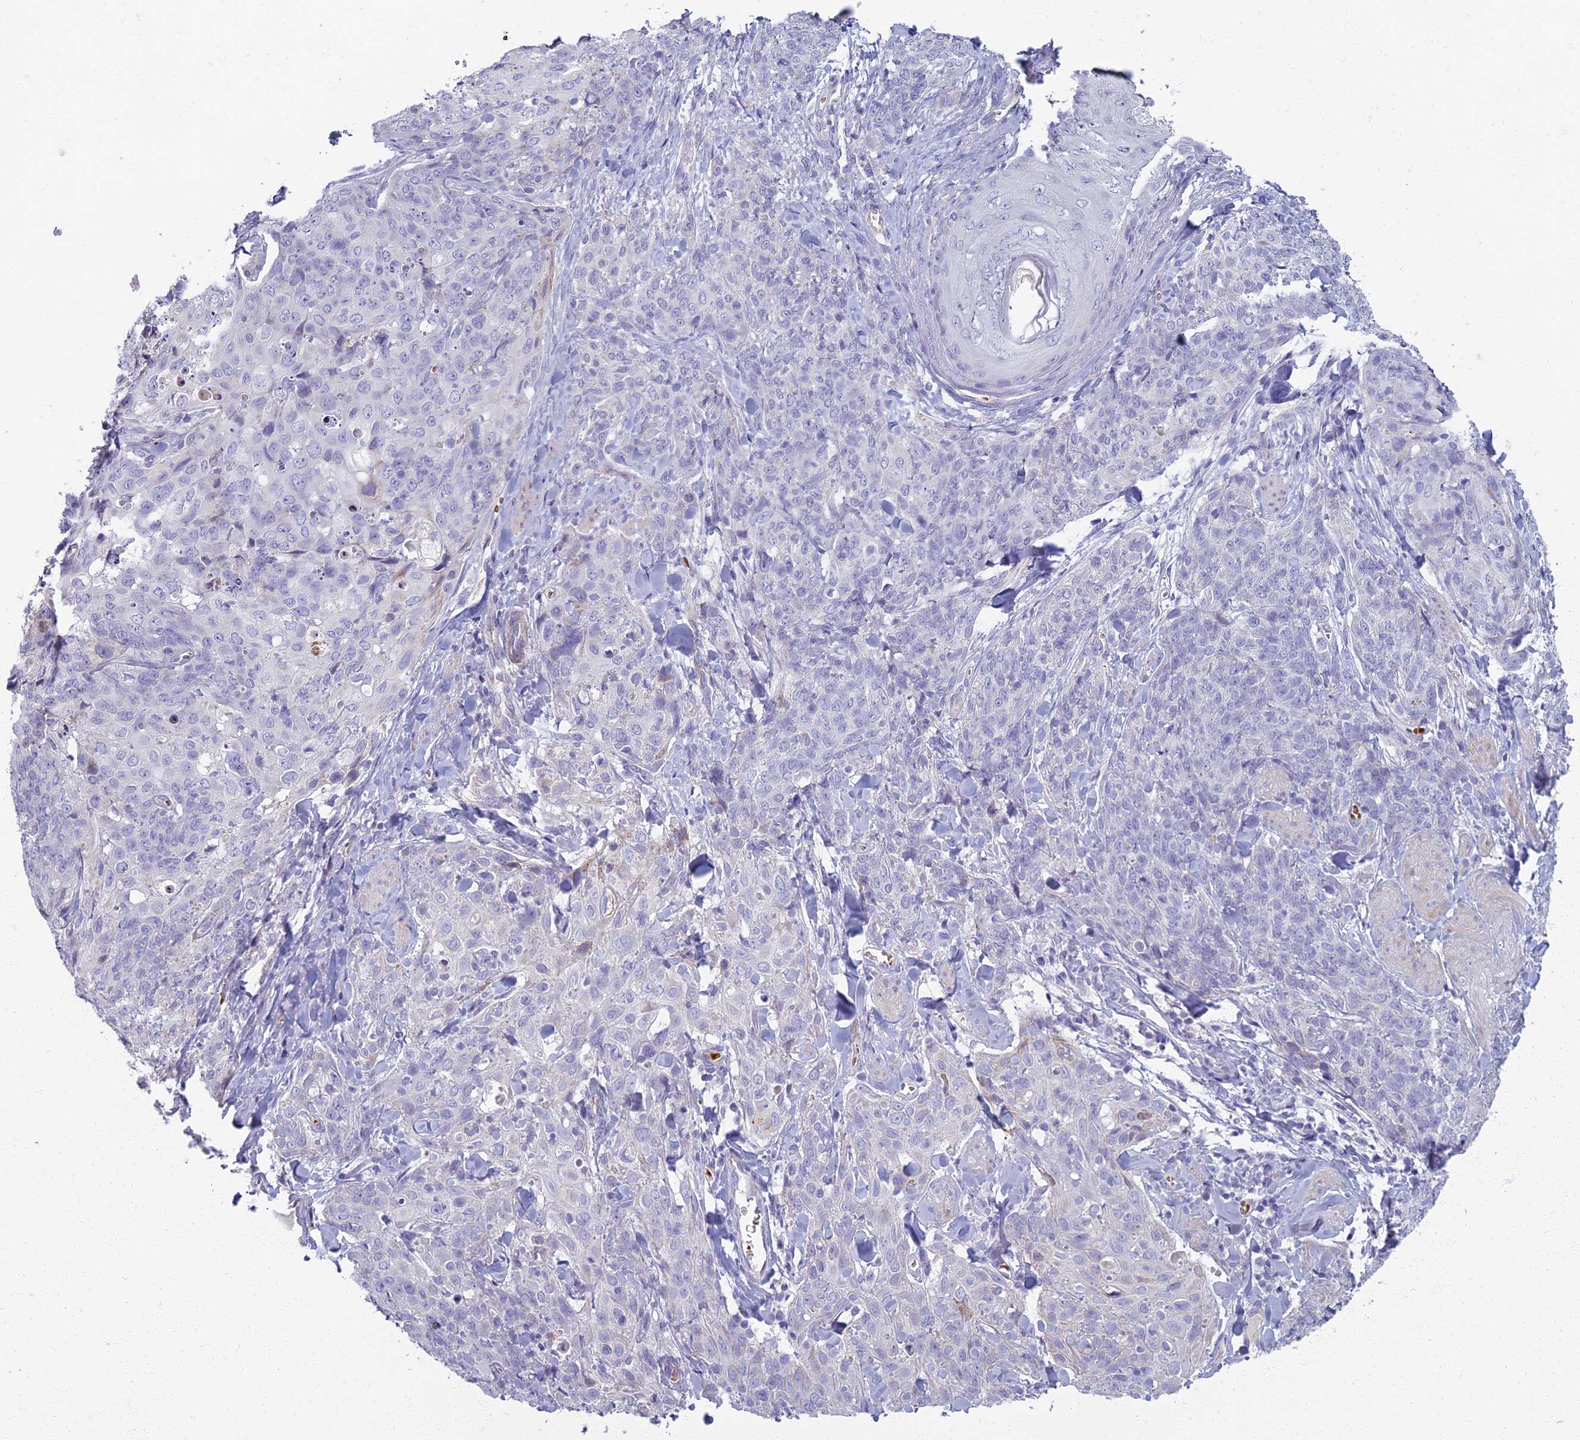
{"staining": {"intensity": "negative", "quantity": "none", "location": "none"}, "tissue": "skin cancer", "cell_type": "Tumor cells", "image_type": "cancer", "snomed": [{"axis": "morphology", "description": "Squamous cell carcinoma, NOS"}, {"axis": "topography", "description": "Skin"}, {"axis": "topography", "description": "Vulva"}], "caption": "An immunohistochemistry (IHC) micrograph of squamous cell carcinoma (skin) is shown. There is no staining in tumor cells of squamous cell carcinoma (skin). Nuclei are stained in blue.", "gene": "ARL15", "patient": {"sex": "female", "age": 85}}